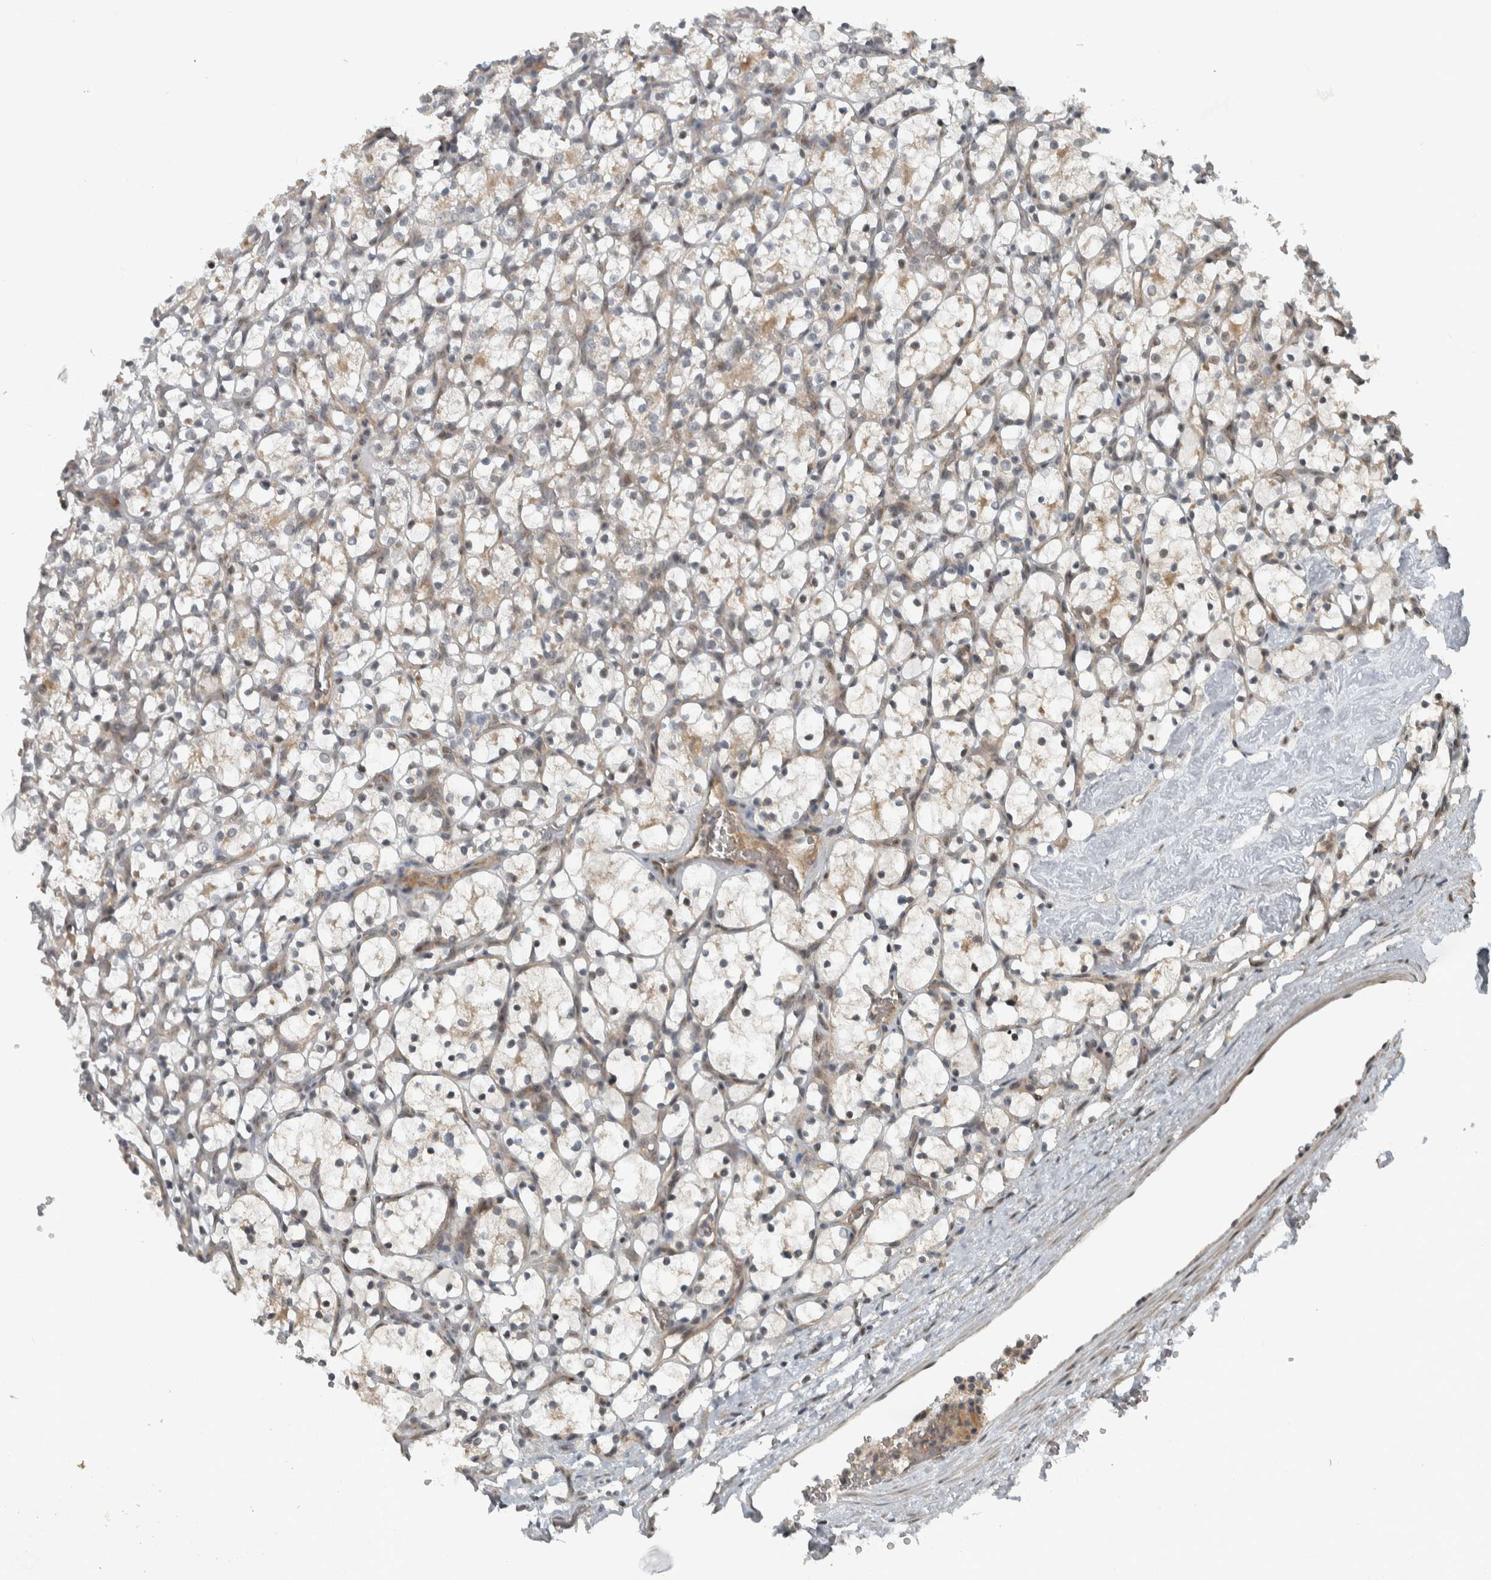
{"staining": {"intensity": "weak", "quantity": ">75%", "location": "cytoplasmic/membranous"}, "tissue": "renal cancer", "cell_type": "Tumor cells", "image_type": "cancer", "snomed": [{"axis": "morphology", "description": "Adenocarcinoma, NOS"}, {"axis": "topography", "description": "Kidney"}], "caption": "Protein expression analysis of renal cancer (adenocarcinoma) displays weak cytoplasmic/membranous staining in approximately >75% of tumor cells.", "gene": "NAPG", "patient": {"sex": "female", "age": 69}}